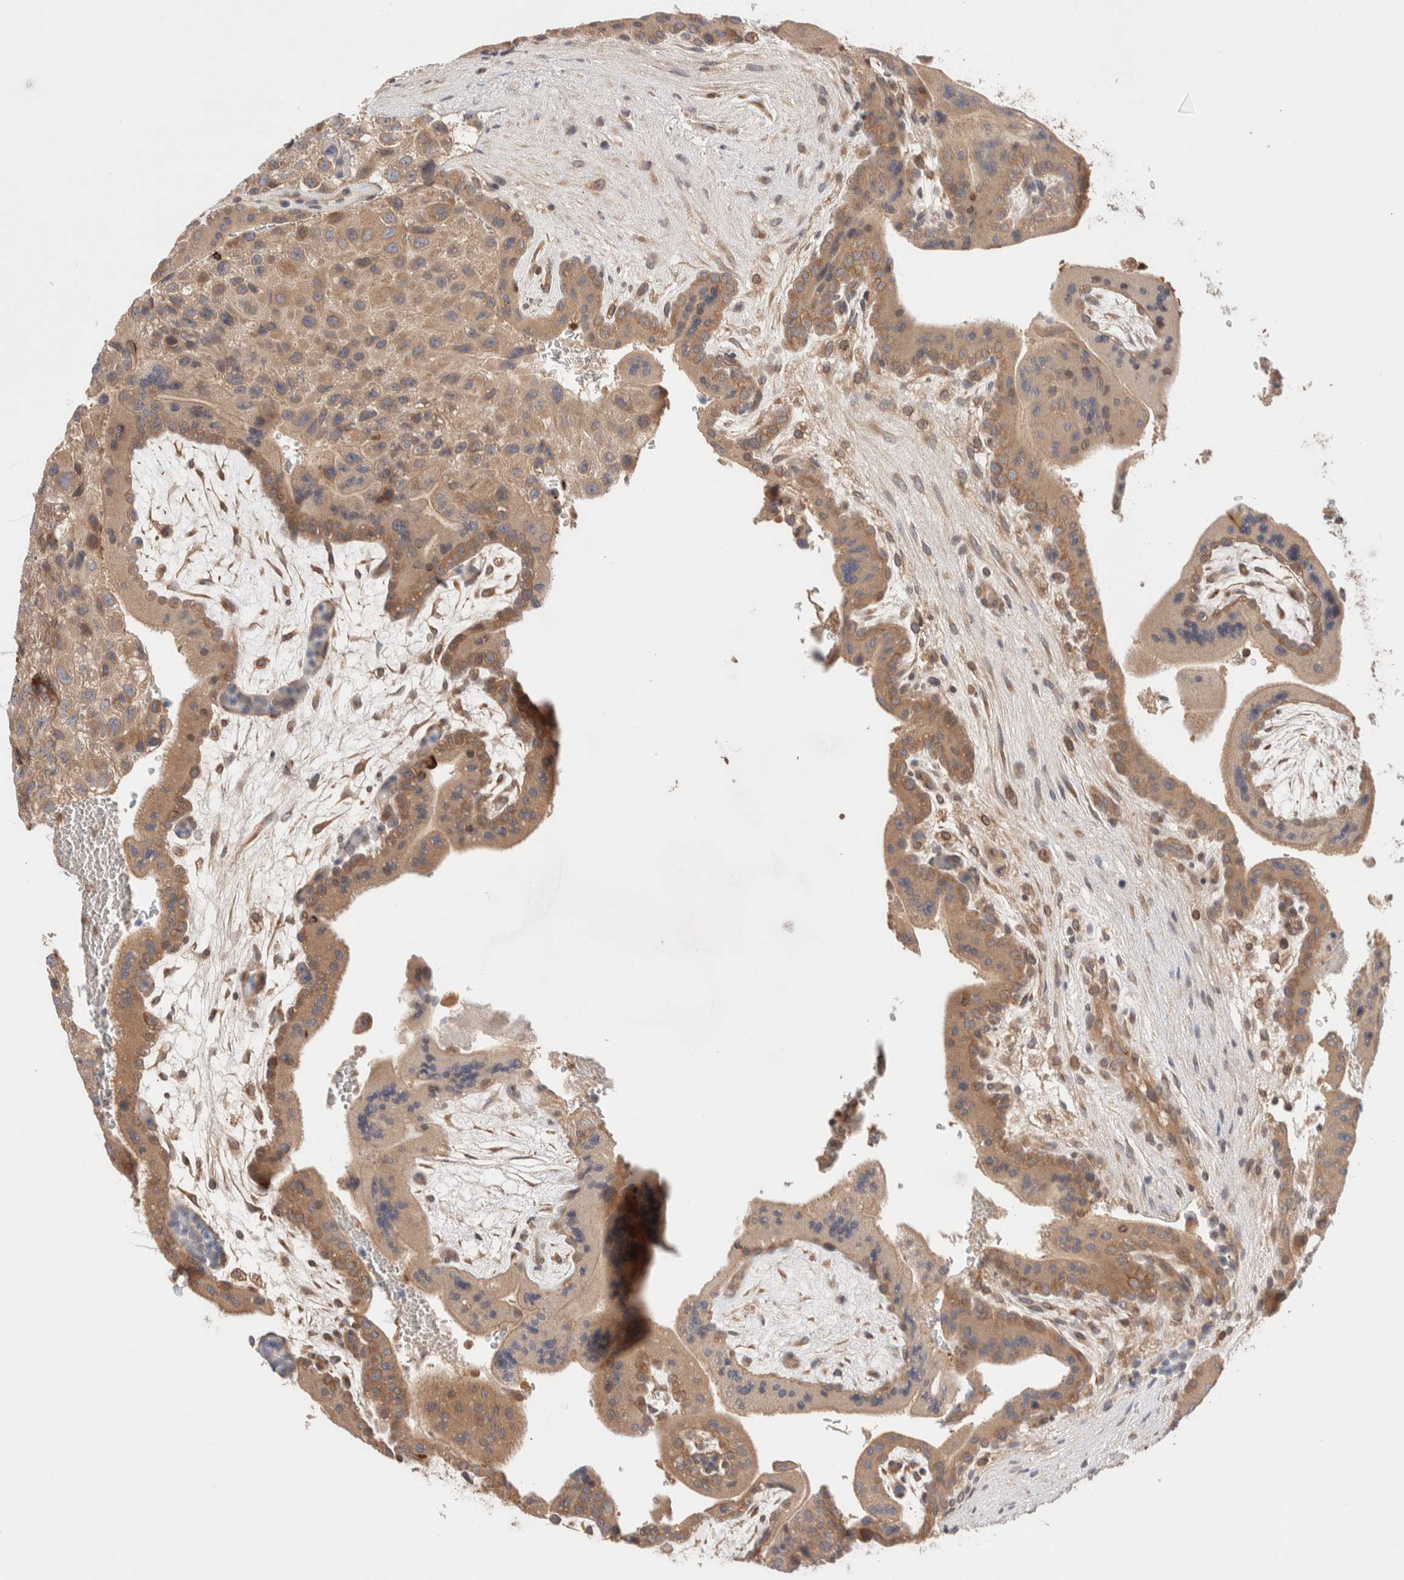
{"staining": {"intensity": "moderate", "quantity": ">75%", "location": "cytoplasmic/membranous"}, "tissue": "placenta", "cell_type": "Decidual cells", "image_type": "normal", "snomed": [{"axis": "morphology", "description": "Normal tissue, NOS"}, {"axis": "topography", "description": "Placenta"}], "caption": "Moderate cytoplasmic/membranous protein positivity is identified in approximately >75% of decidual cells in placenta.", "gene": "SIKE1", "patient": {"sex": "female", "age": 35}}